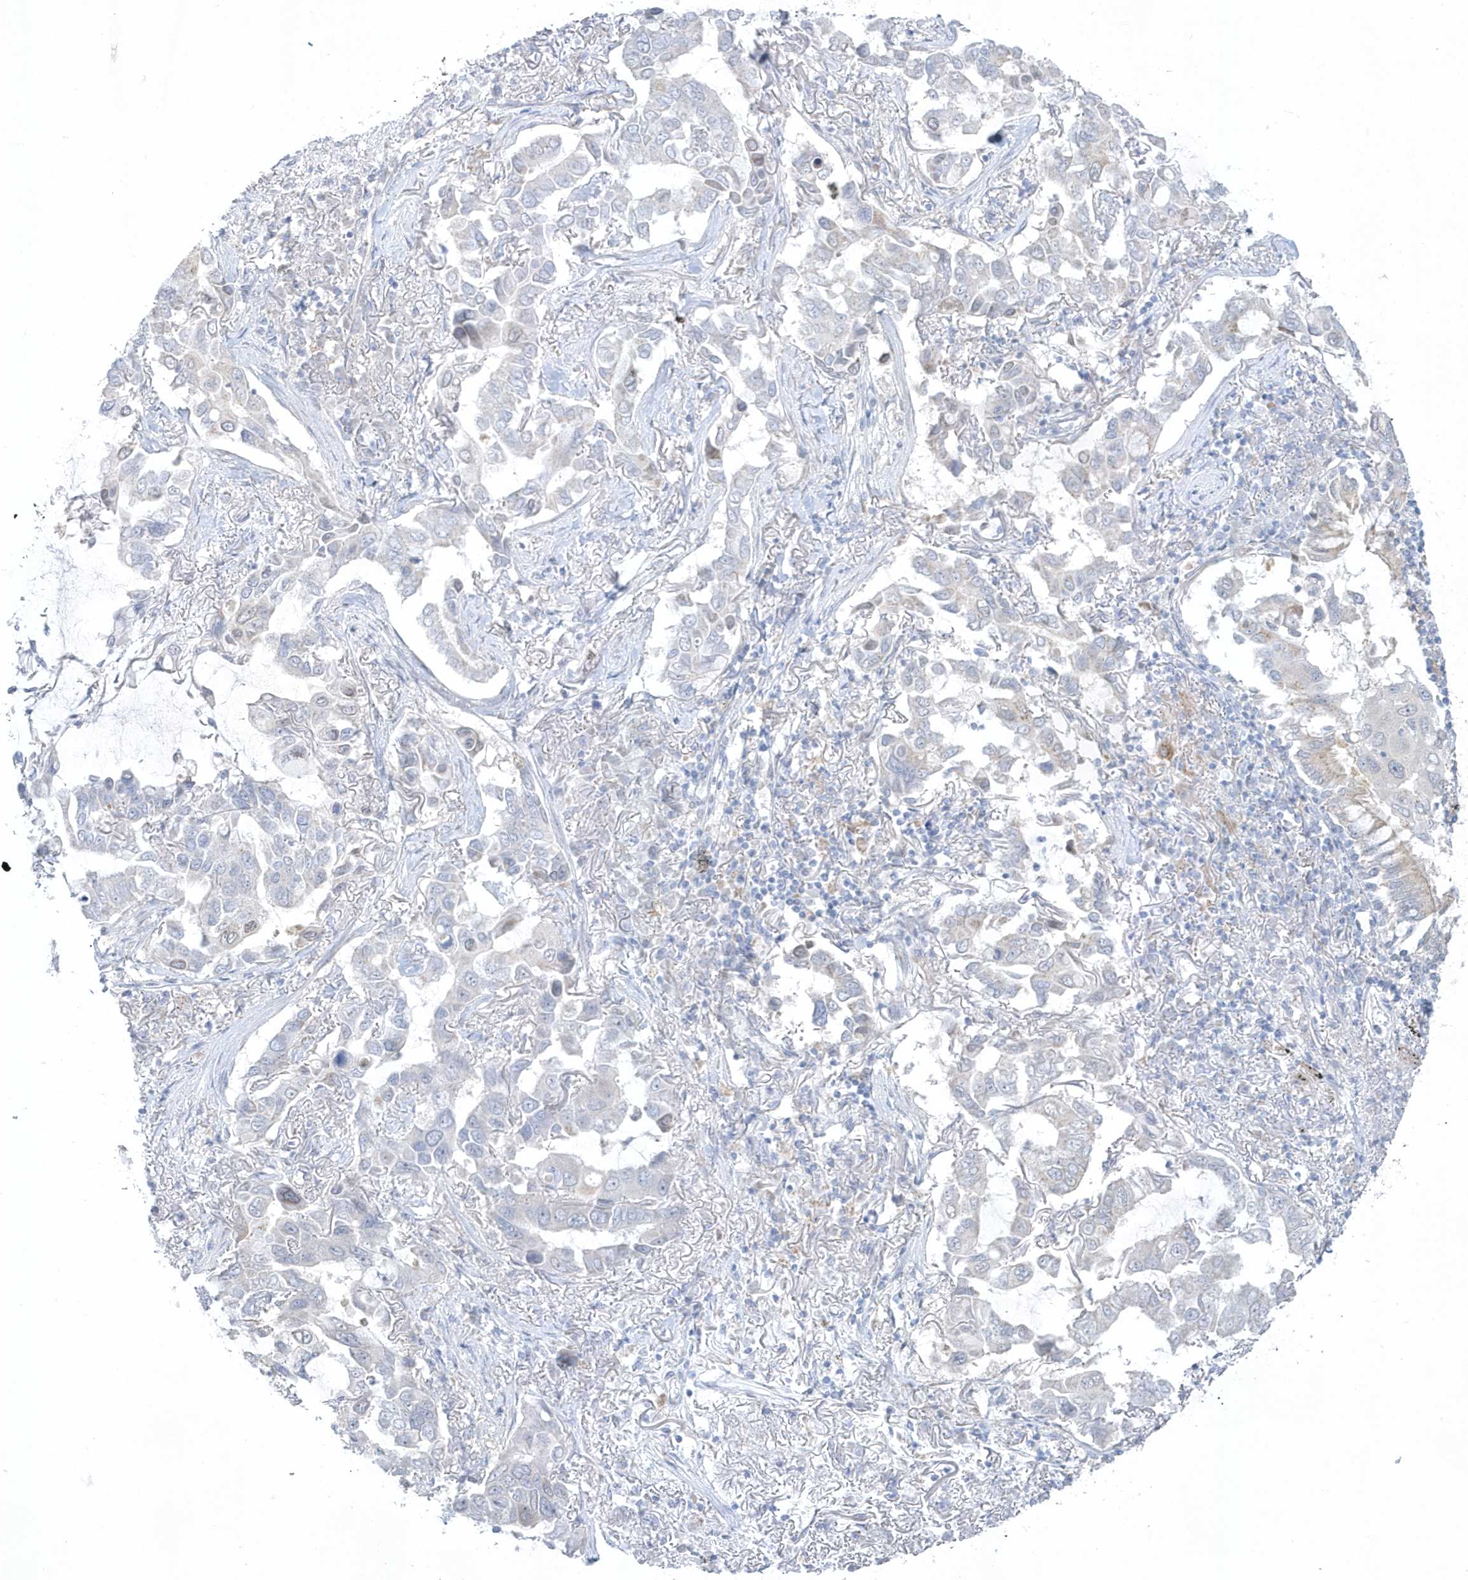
{"staining": {"intensity": "negative", "quantity": "none", "location": "none"}, "tissue": "lung cancer", "cell_type": "Tumor cells", "image_type": "cancer", "snomed": [{"axis": "morphology", "description": "Adenocarcinoma, NOS"}, {"axis": "topography", "description": "Lung"}], "caption": "Immunohistochemistry (IHC) image of neoplastic tissue: lung adenocarcinoma stained with DAB (3,3'-diaminobenzidine) exhibits no significant protein positivity in tumor cells. The staining is performed using DAB brown chromogen with nuclei counter-stained in using hematoxylin.", "gene": "PCBD1", "patient": {"sex": "male", "age": 64}}